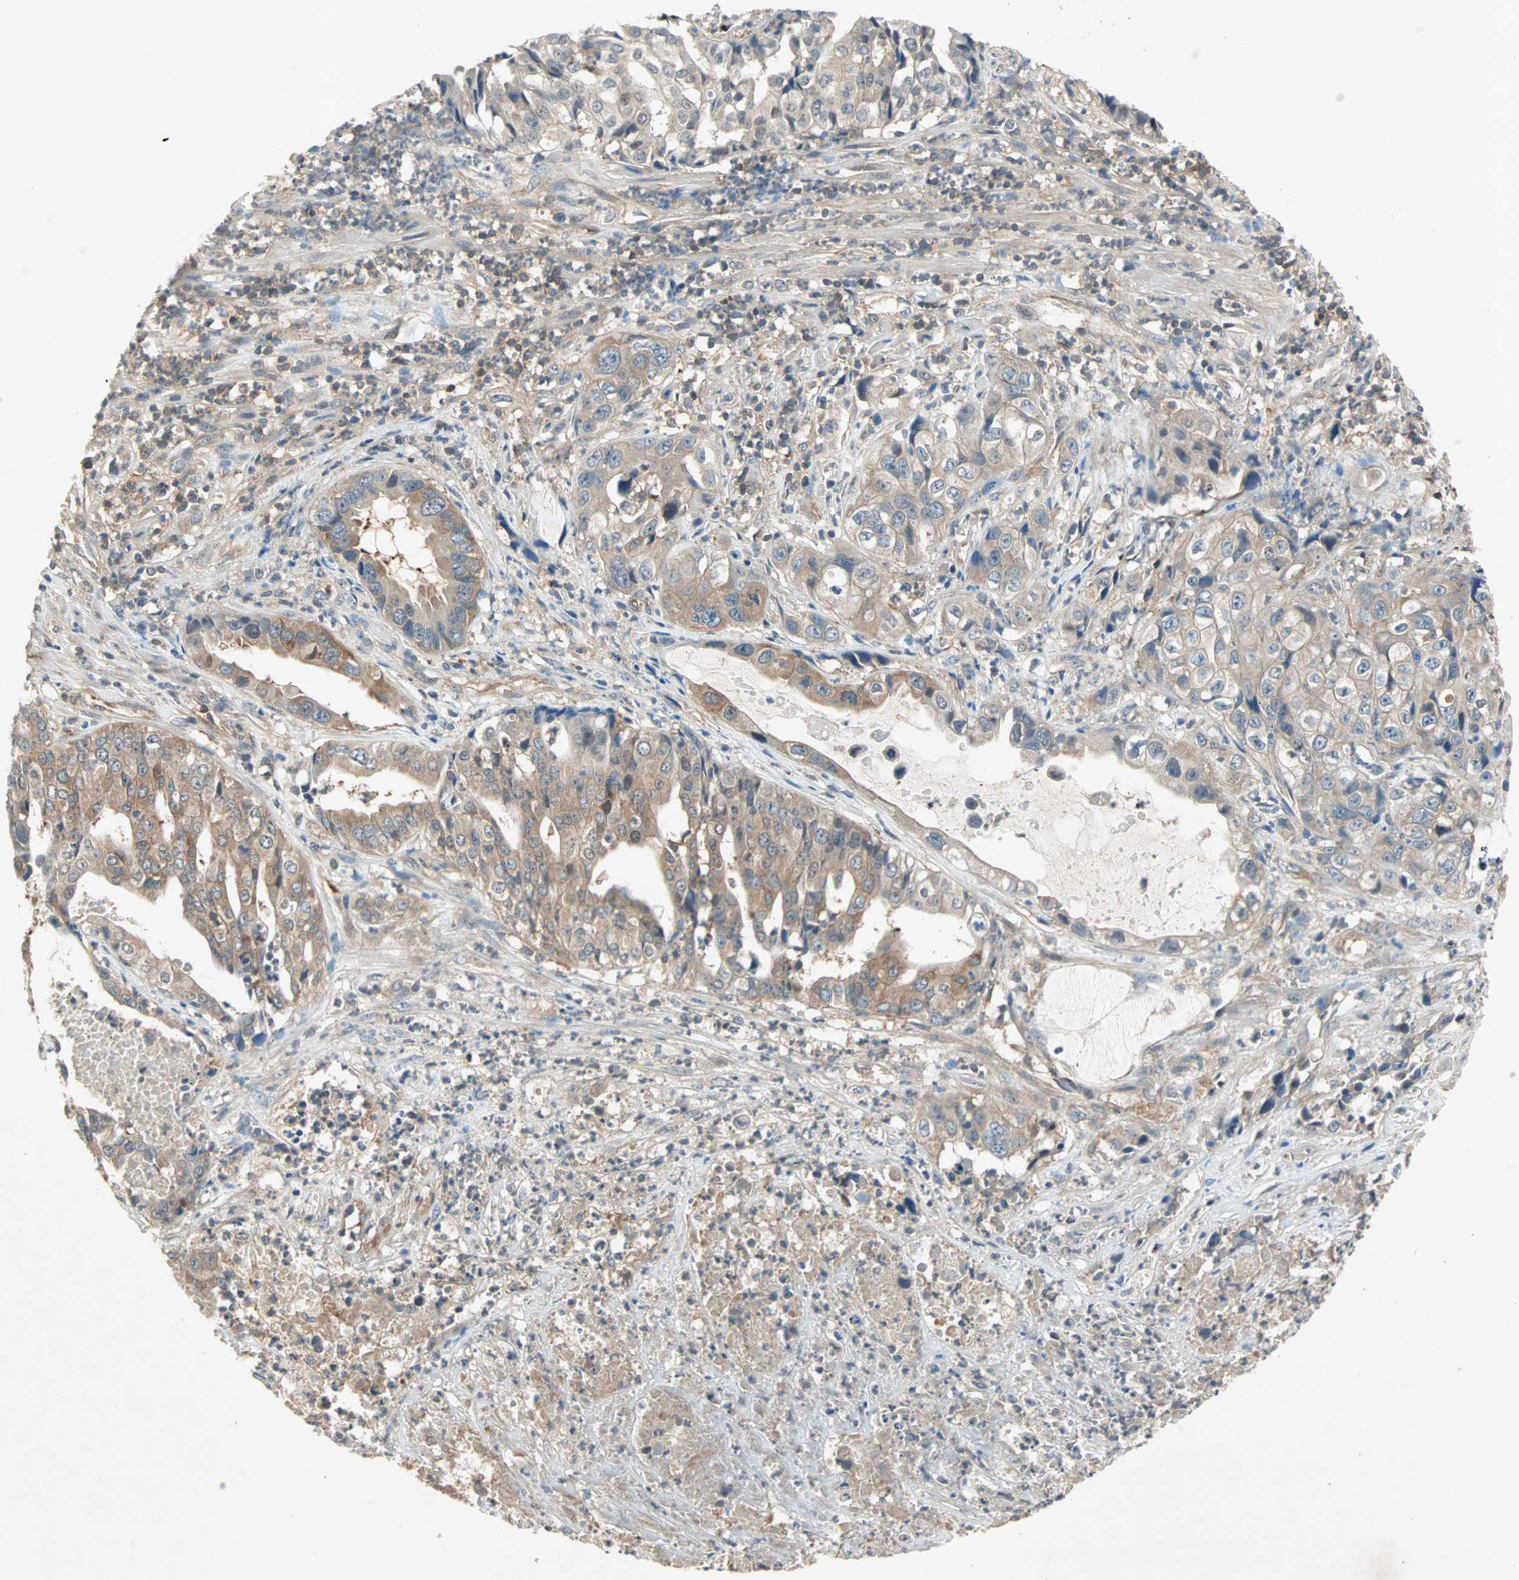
{"staining": {"intensity": "moderate", "quantity": ">75%", "location": "cytoplasmic/membranous"}, "tissue": "liver cancer", "cell_type": "Tumor cells", "image_type": "cancer", "snomed": [{"axis": "morphology", "description": "Cholangiocarcinoma"}, {"axis": "topography", "description": "Liver"}], "caption": "Immunohistochemistry micrograph of neoplastic tissue: liver cholangiocarcinoma stained using IHC reveals medium levels of moderate protein expression localized specifically in the cytoplasmic/membranous of tumor cells, appearing as a cytoplasmic/membranous brown color.", "gene": "TEC", "patient": {"sex": "female", "age": 61}}